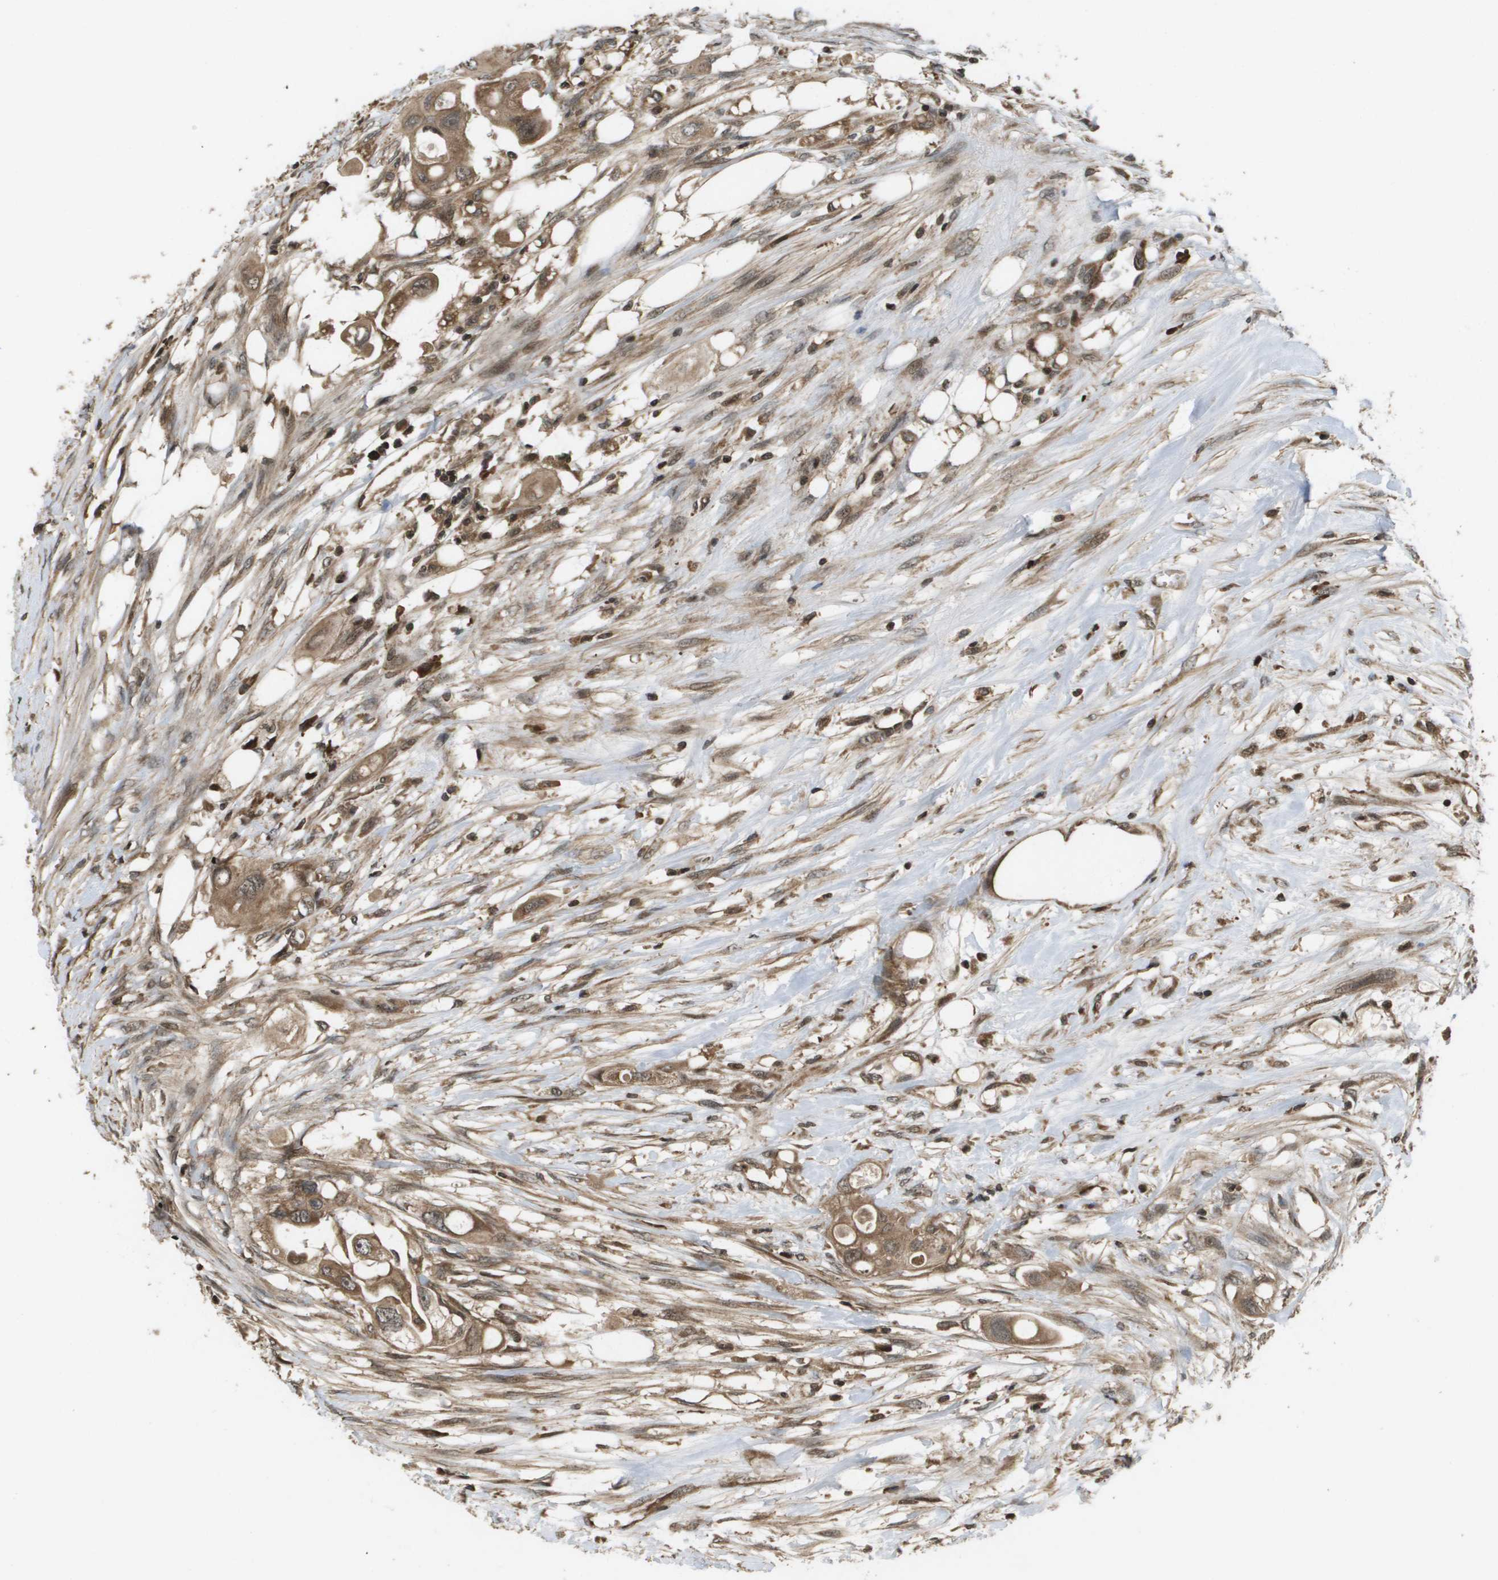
{"staining": {"intensity": "moderate", "quantity": ">75%", "location": "cytoplasmic/membranous"}, "tissue": "colorectal cancer", "cell_type": "Tumor cells", "image_type": "cancer", "snomed": [{"axis": "morphology", "description": "Adenocarcinoma, NOS"}, {"axis": "topography", "description": "Colon"}], "caption": "Colorectal cancer (adenocarcinoma) stained with immunohistochemistry (IHC) reveals moderate cytoplasmic/membranous positivity in approximately >75% of tumor cells. The protein is shown in brown color, while the nuclei are stained blue.", "gene": "KIF11", "patient": {"sex": "female", "age": 57}}